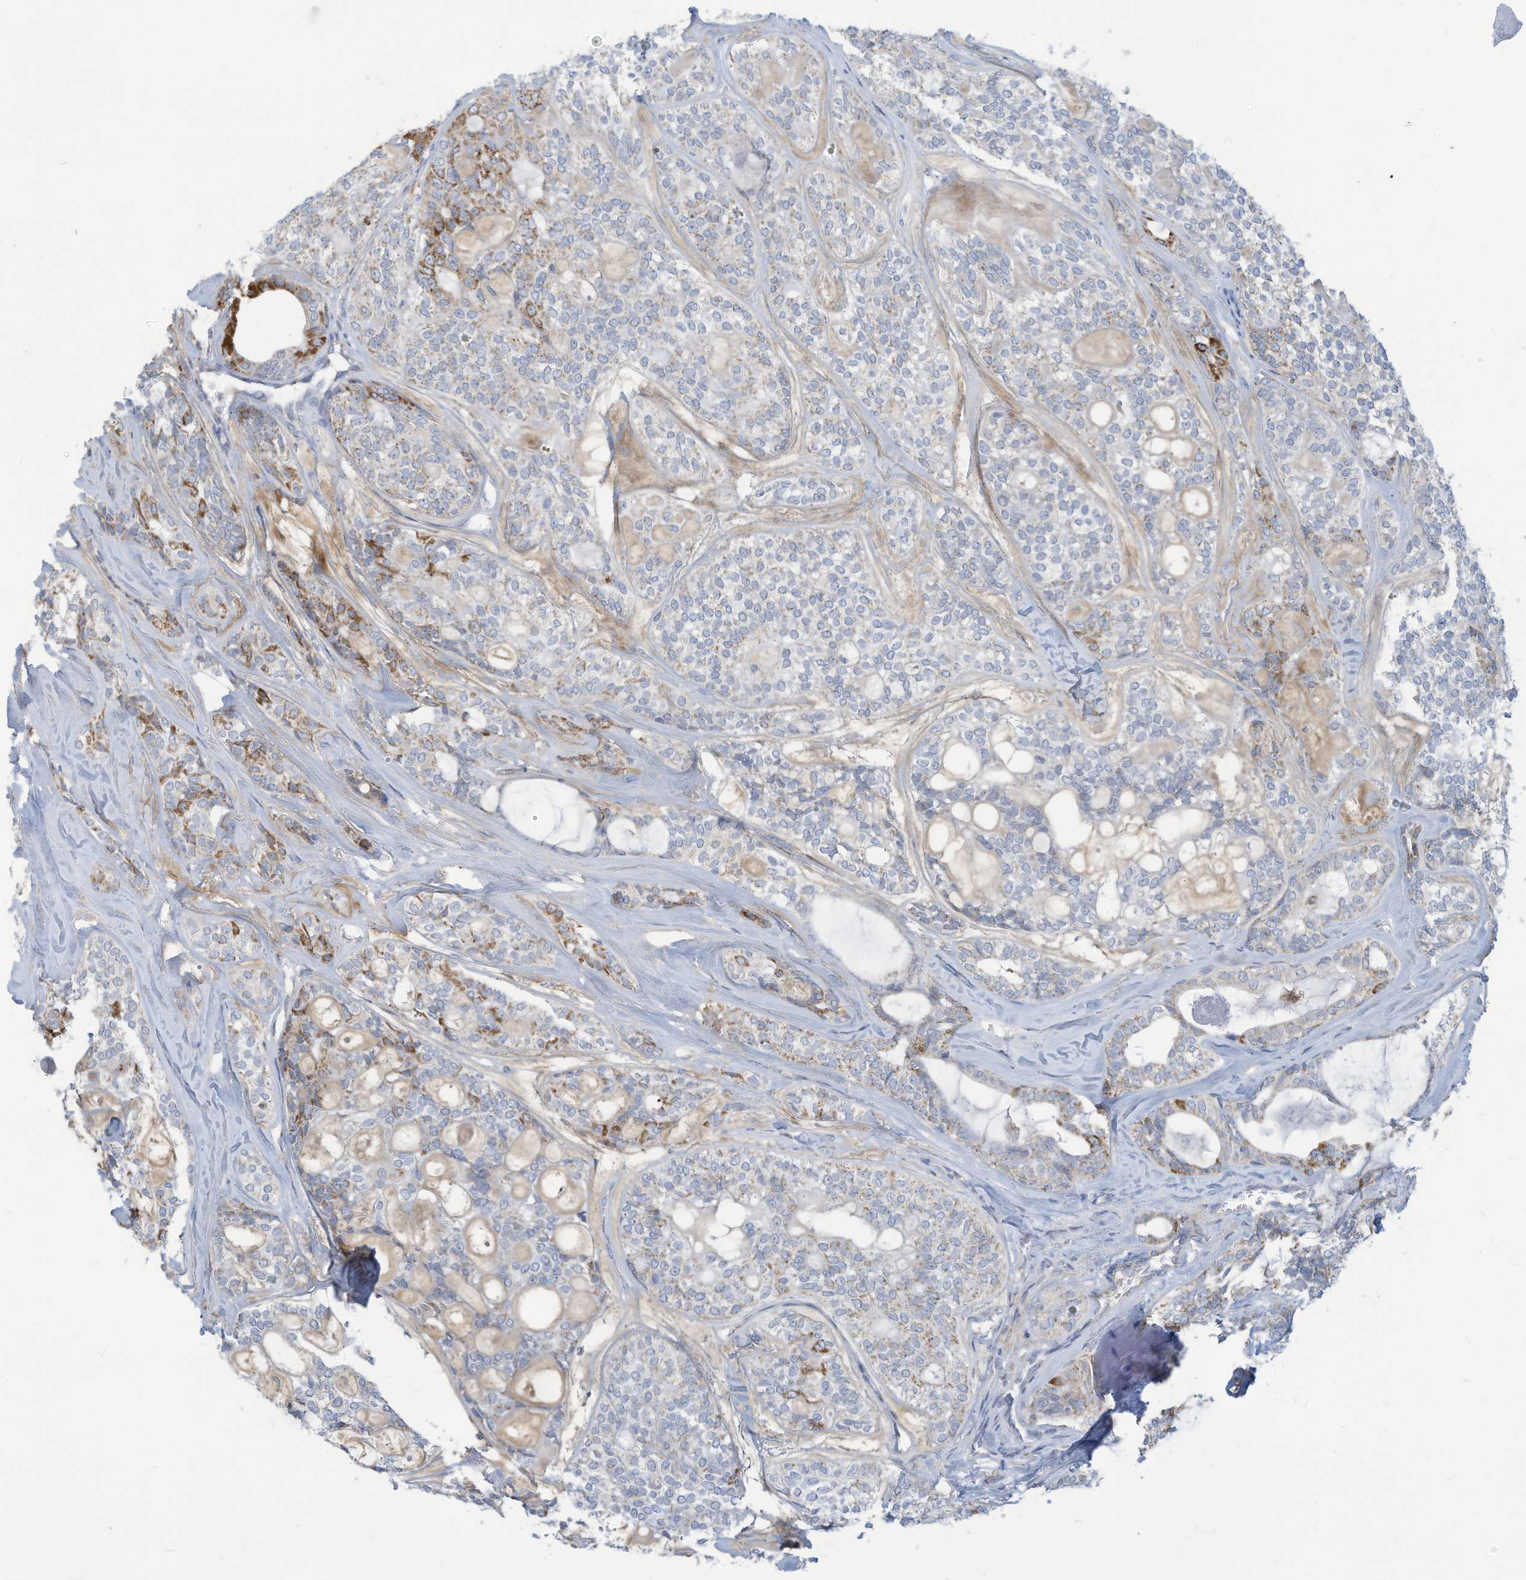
{"staining": {"intensity": "weak", "quantity": "<25%", "location": "cytoplasmic/membranous"}, "tissue": "head and neck cancer", "cell_type": "Tumor cells", "image_type": "cancer", "snomed": [{"axis": "morphology", "description": "Adenocarcinoma, NOS"}, {"axis": "topography", "description": "Head-Neck"}], "caption": "DAB immunohistochemical staining of head and neck adenocarcinoma displays no significant staining in tumor cells.", "gene": "NLN", "patient": {"sex": "male", "age": 66}}